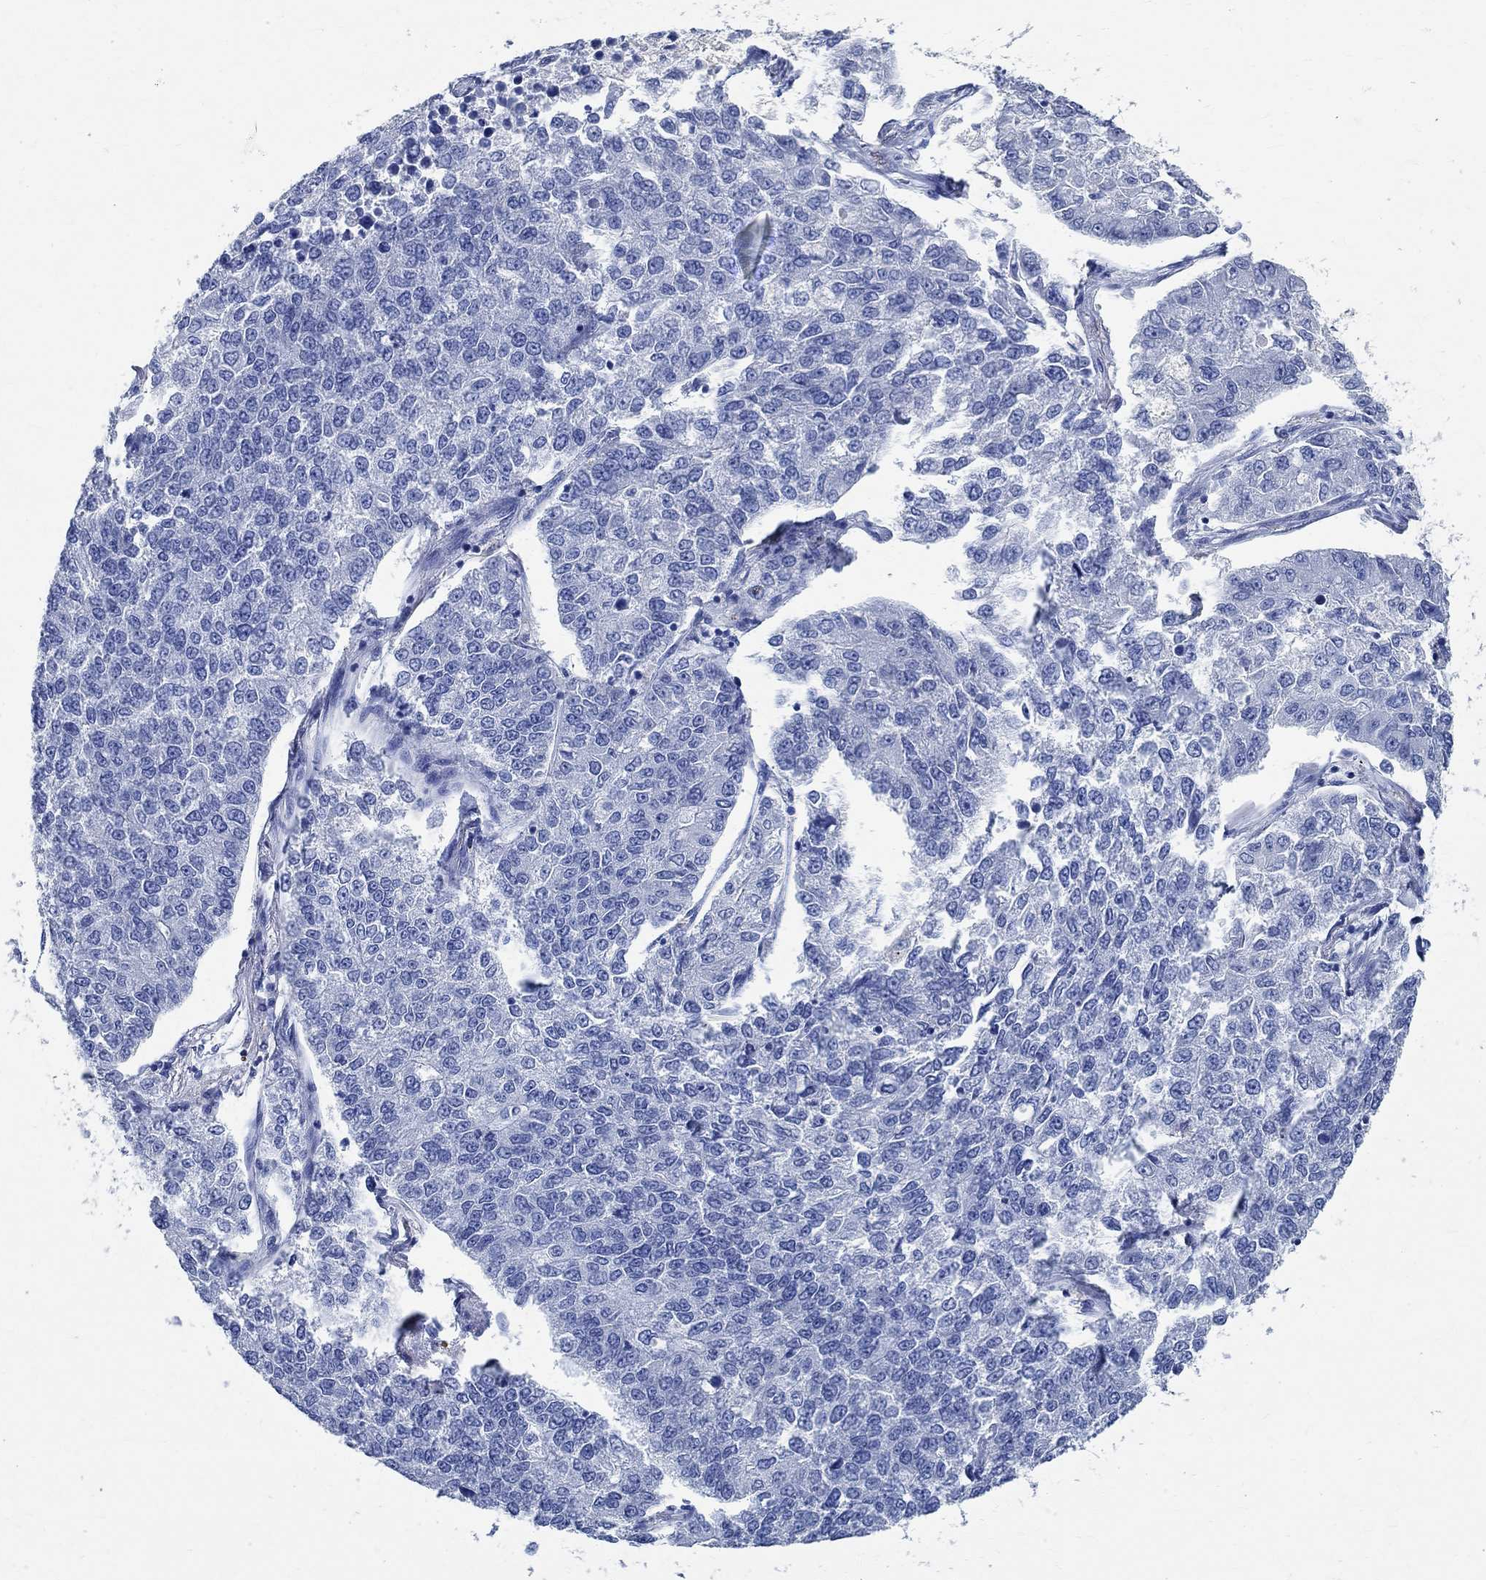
{"staining": {"intensity": "negative", "quantity": "none", "location": "none"}, "tissue": "lung cancer", "cell_type": "Tumor cells", "image_type": "cancer", "snomed": [{"axis": "morphology", "description": "Adenocarcinoma, NOS"}, {"axis": "topography", "description": "Lung"}], "caption": "Micrograph shows no protein positivity in tumor cells of lung cancer (adenocarcinoma) tissue.", "gene": "TMEM221", "patient": {"sex": "male", "age": 49}}